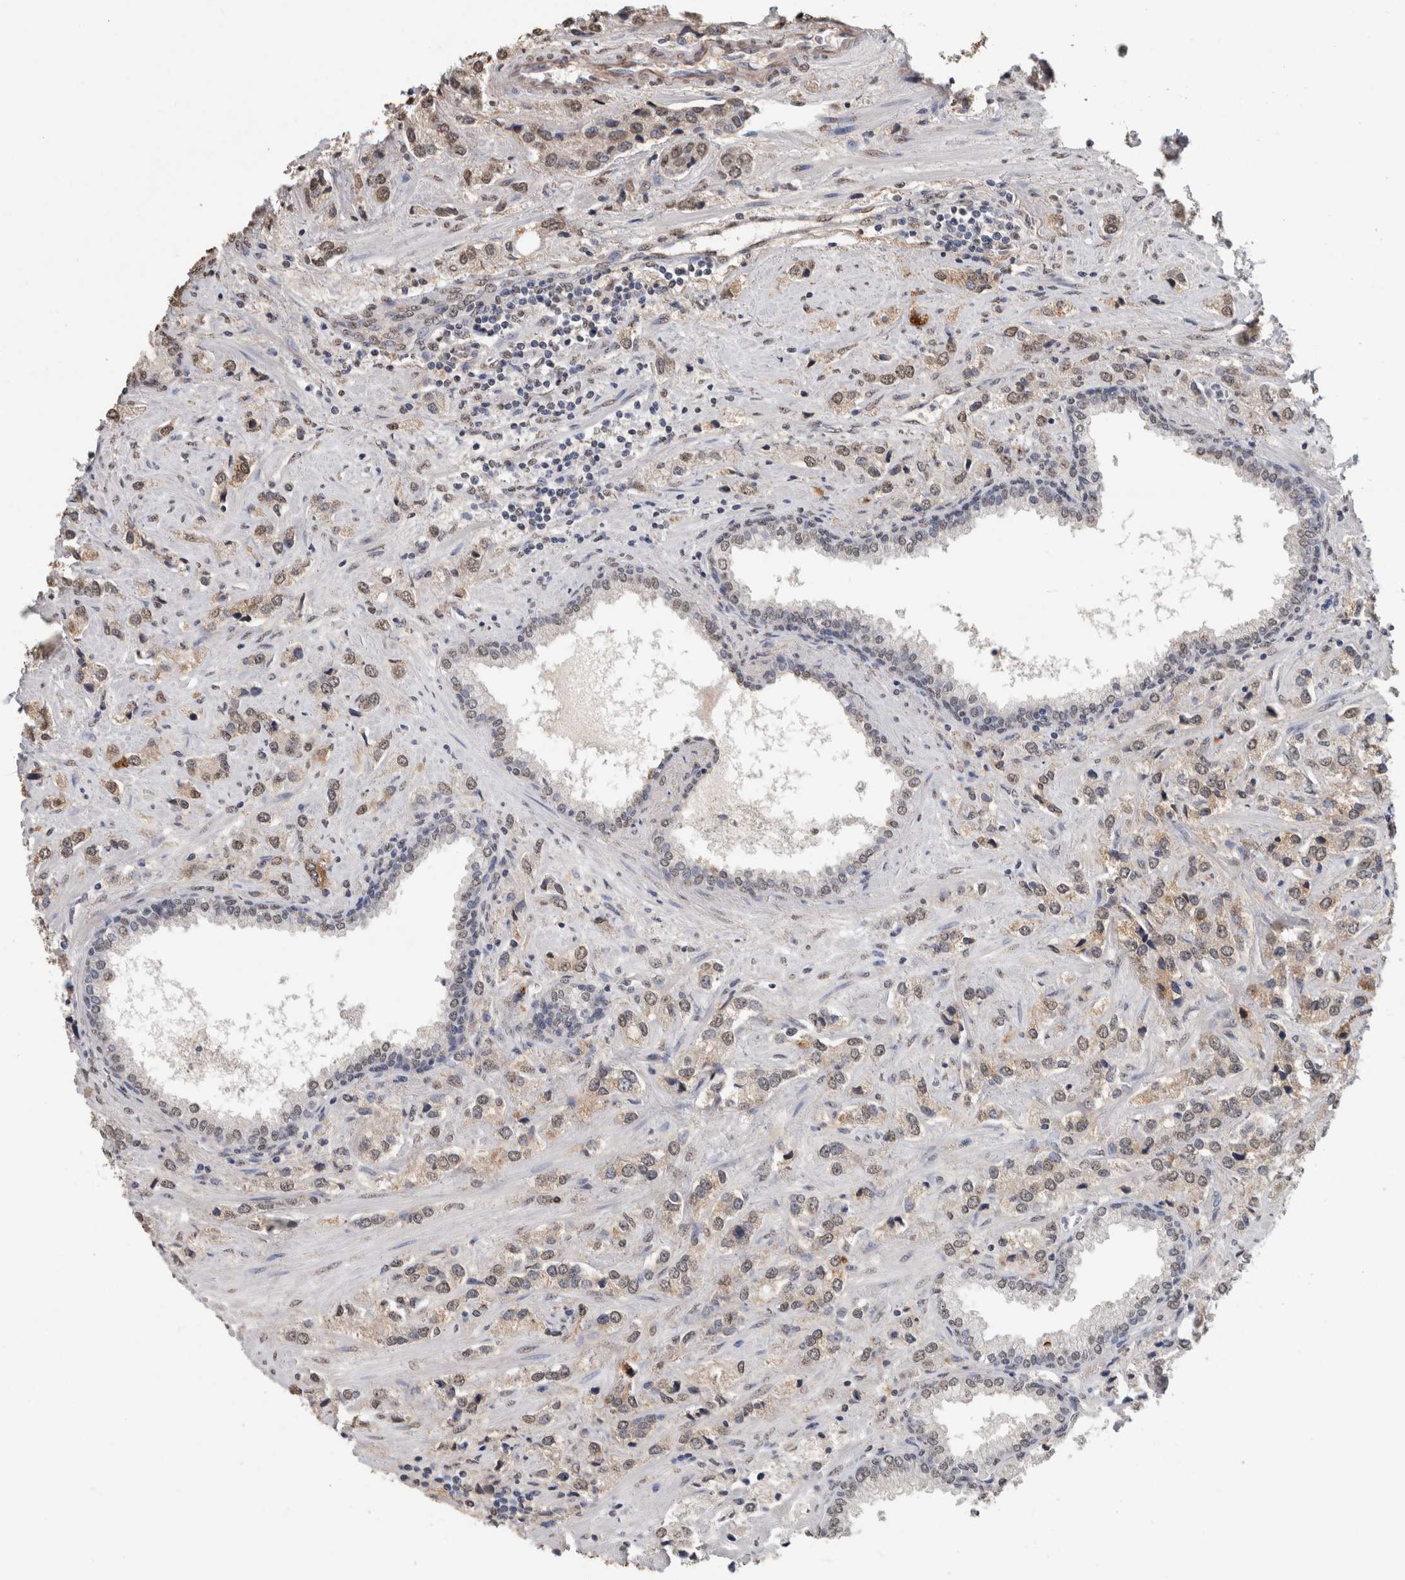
{"staining": {"intensity": "weak", "quantity": ">75%", "location": "nuclear"}, "tissue": "prostate cancer", "cell_type": "Tumor cells", "image_type": "cancer", "snomed": [{"axis": "morphology", "description": "Adenocarcinoma, High grade"}, {"axis": "topography", "description": "Prostate"}], "caption": "Brown immunohistochemical staining in adenocarcinoma (high-grade) (prostate) shows weak nuclear staining in approximately >75% of tumor cells.", "gene": "LTBP1", "patient": {"sex": "male", "age": 66}}